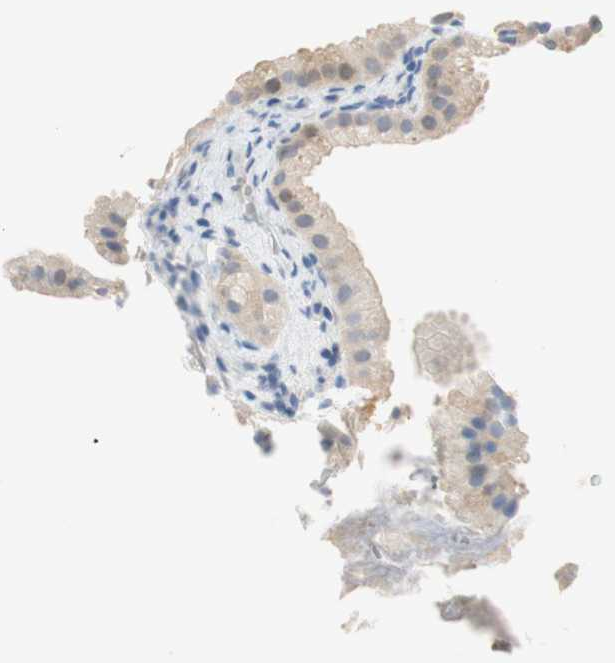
{"staining": {"intensity": "moderate", "quantity": ">75%", "location": "cytoplasmic/membranous,nuclear"}, "tissue": "gallbladder", "cell_type": "Glandular cells", "image_type": "normal", "snomed": [{"axis": "morphology", "description": "Normal tissue, NOS"}, {"axis": "topography", "description": "Gallbladder"}], "caption": "A medium amount of moderate cytoplasmic/membranous,nuclear positivity is identified in about >75% of glandular cells in benign gallbladder. Using DAB (3,3'-diaminobenzidine) (brown) and hematoxylin (blue) stains, captured at high magnification using brightfield microscopy.", "gene": "SELENBP1", "patient": {"sex": "female", "age": 64}}